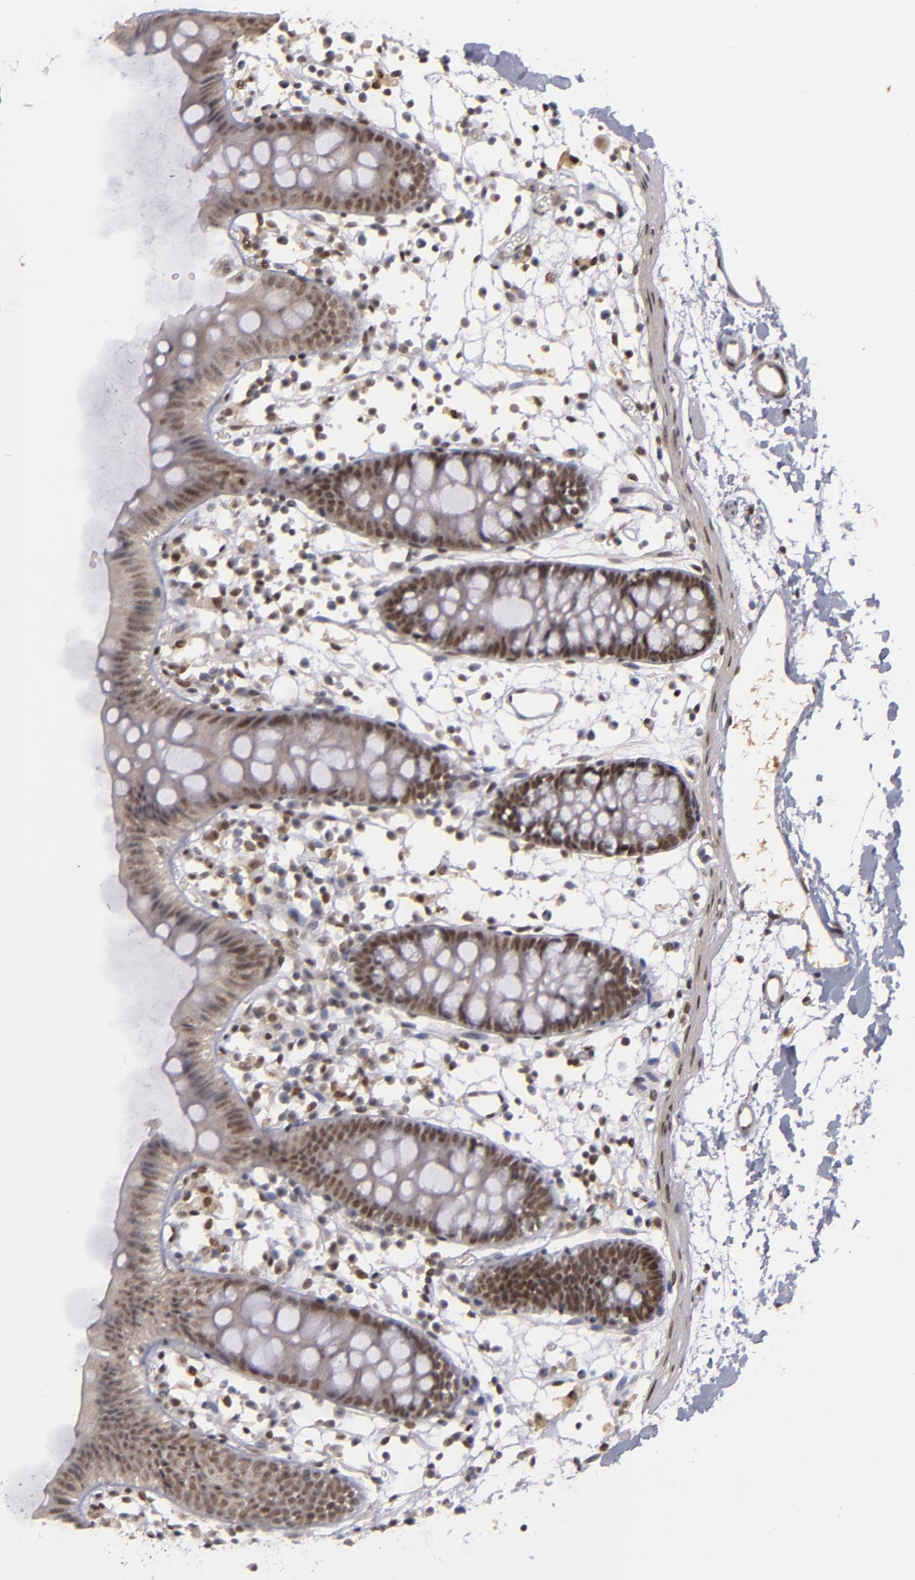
{"staining": {"intensity": "moderate", "quantity": ">75%", "location": "nuclear"}, "tissue": "colon", "cell_type": "Endothelial cells", "image_type": "normal", "snomed": [{"axis": "morphology", "description": "Normal tissue, NOS"}, {"axis": "topography", "description": "Colon"}], "caption": "Approximately >75% of endothelial cells in benign human colon show moderate nuclear protein positivity as visualized by brown immunohistochemical staining.", "gene": "ZNF234", "patient": {"sex": "male", "age": 14}}